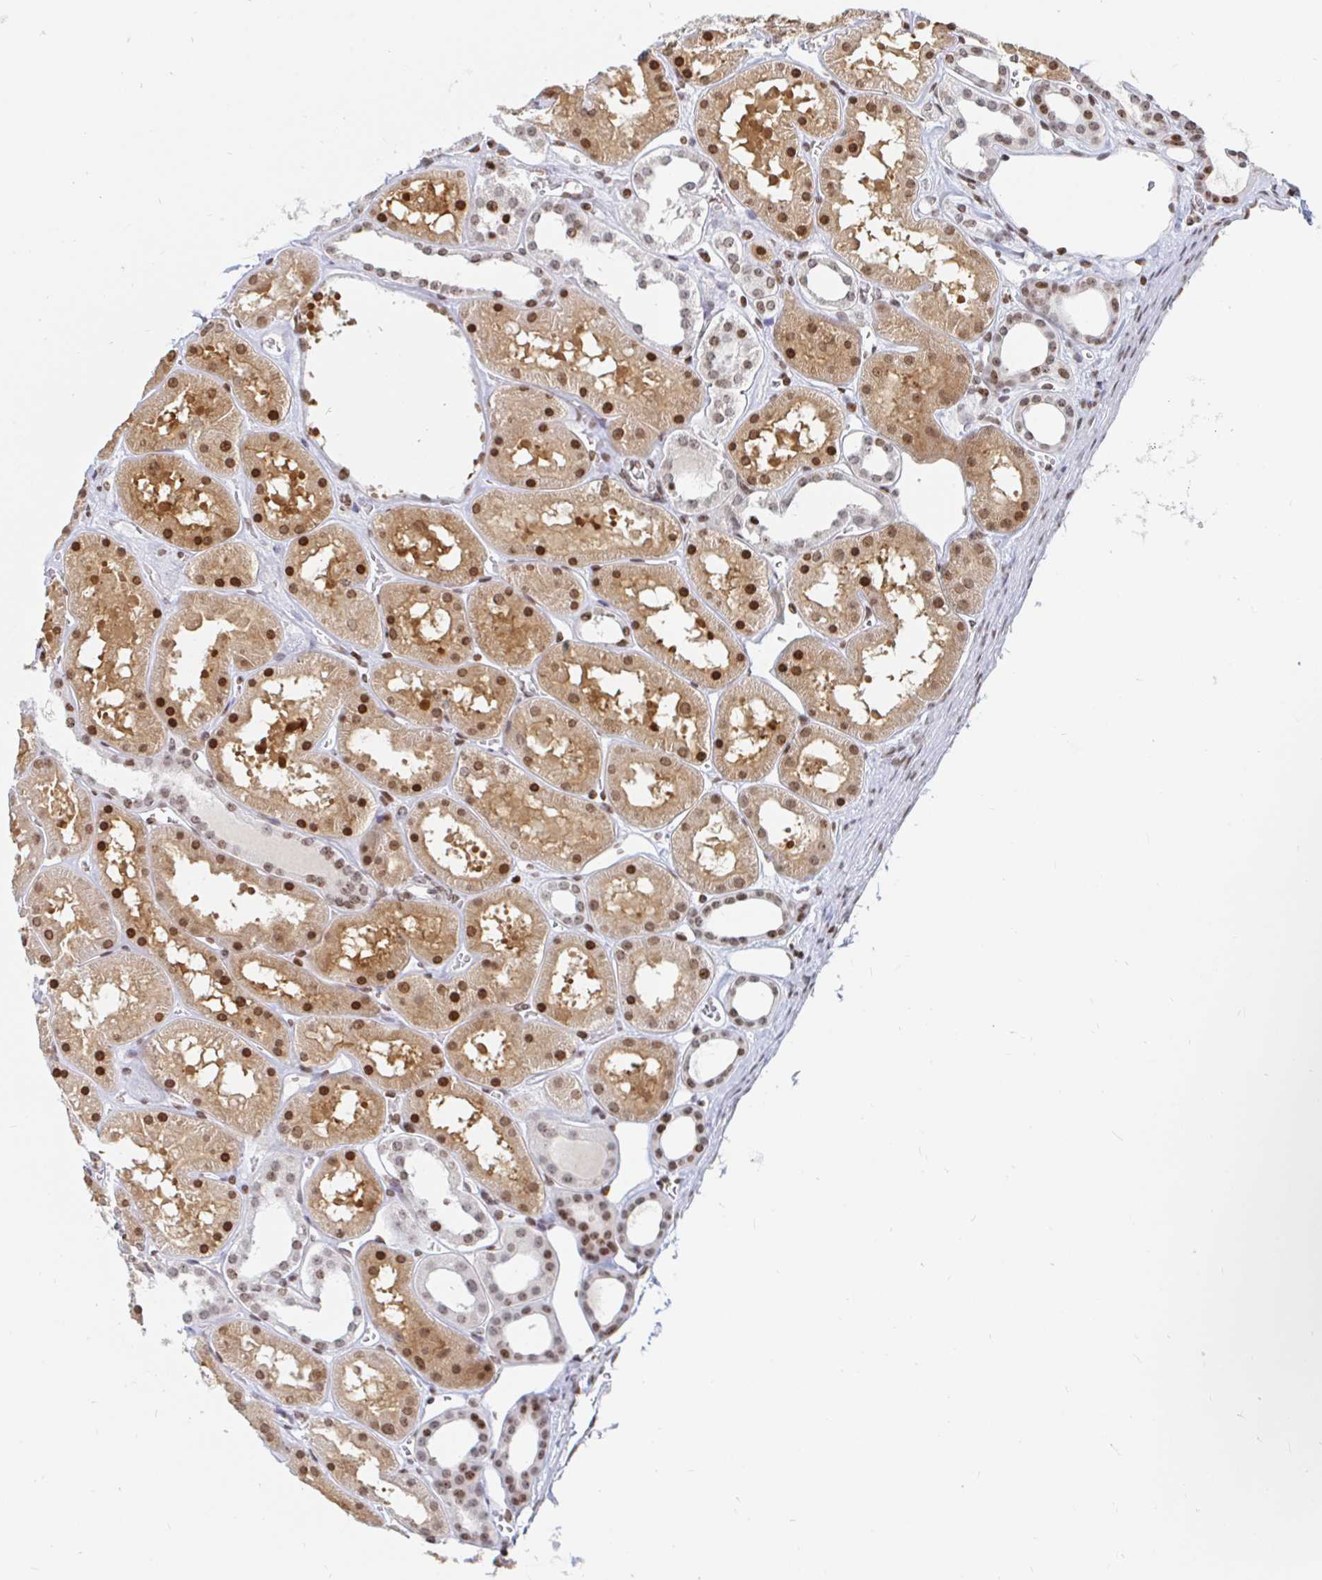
{"staining": {"intensity": "moderate", "quantity": ">75%", "location": "nuclear"}, "tissue": "kidney", "cell_type": "Cells in glomeruli", "image_type": "normal", "snomed": [{"axis": "morphology", "description": "Normal tissue, NOS"}, {"axis": "topography", "description": "Kidney"}], "caption": "IHC (DAB (3,3'-diaminobenzidine)) staining of benign kidney displays moderate nuclear protein staining in approximately >75% of cells in glomeruli. (DAB IHC with brightfield microscopy, high magnification).", "gene": "HOXC10", "patient": {"sex": "female", "age": 41}}